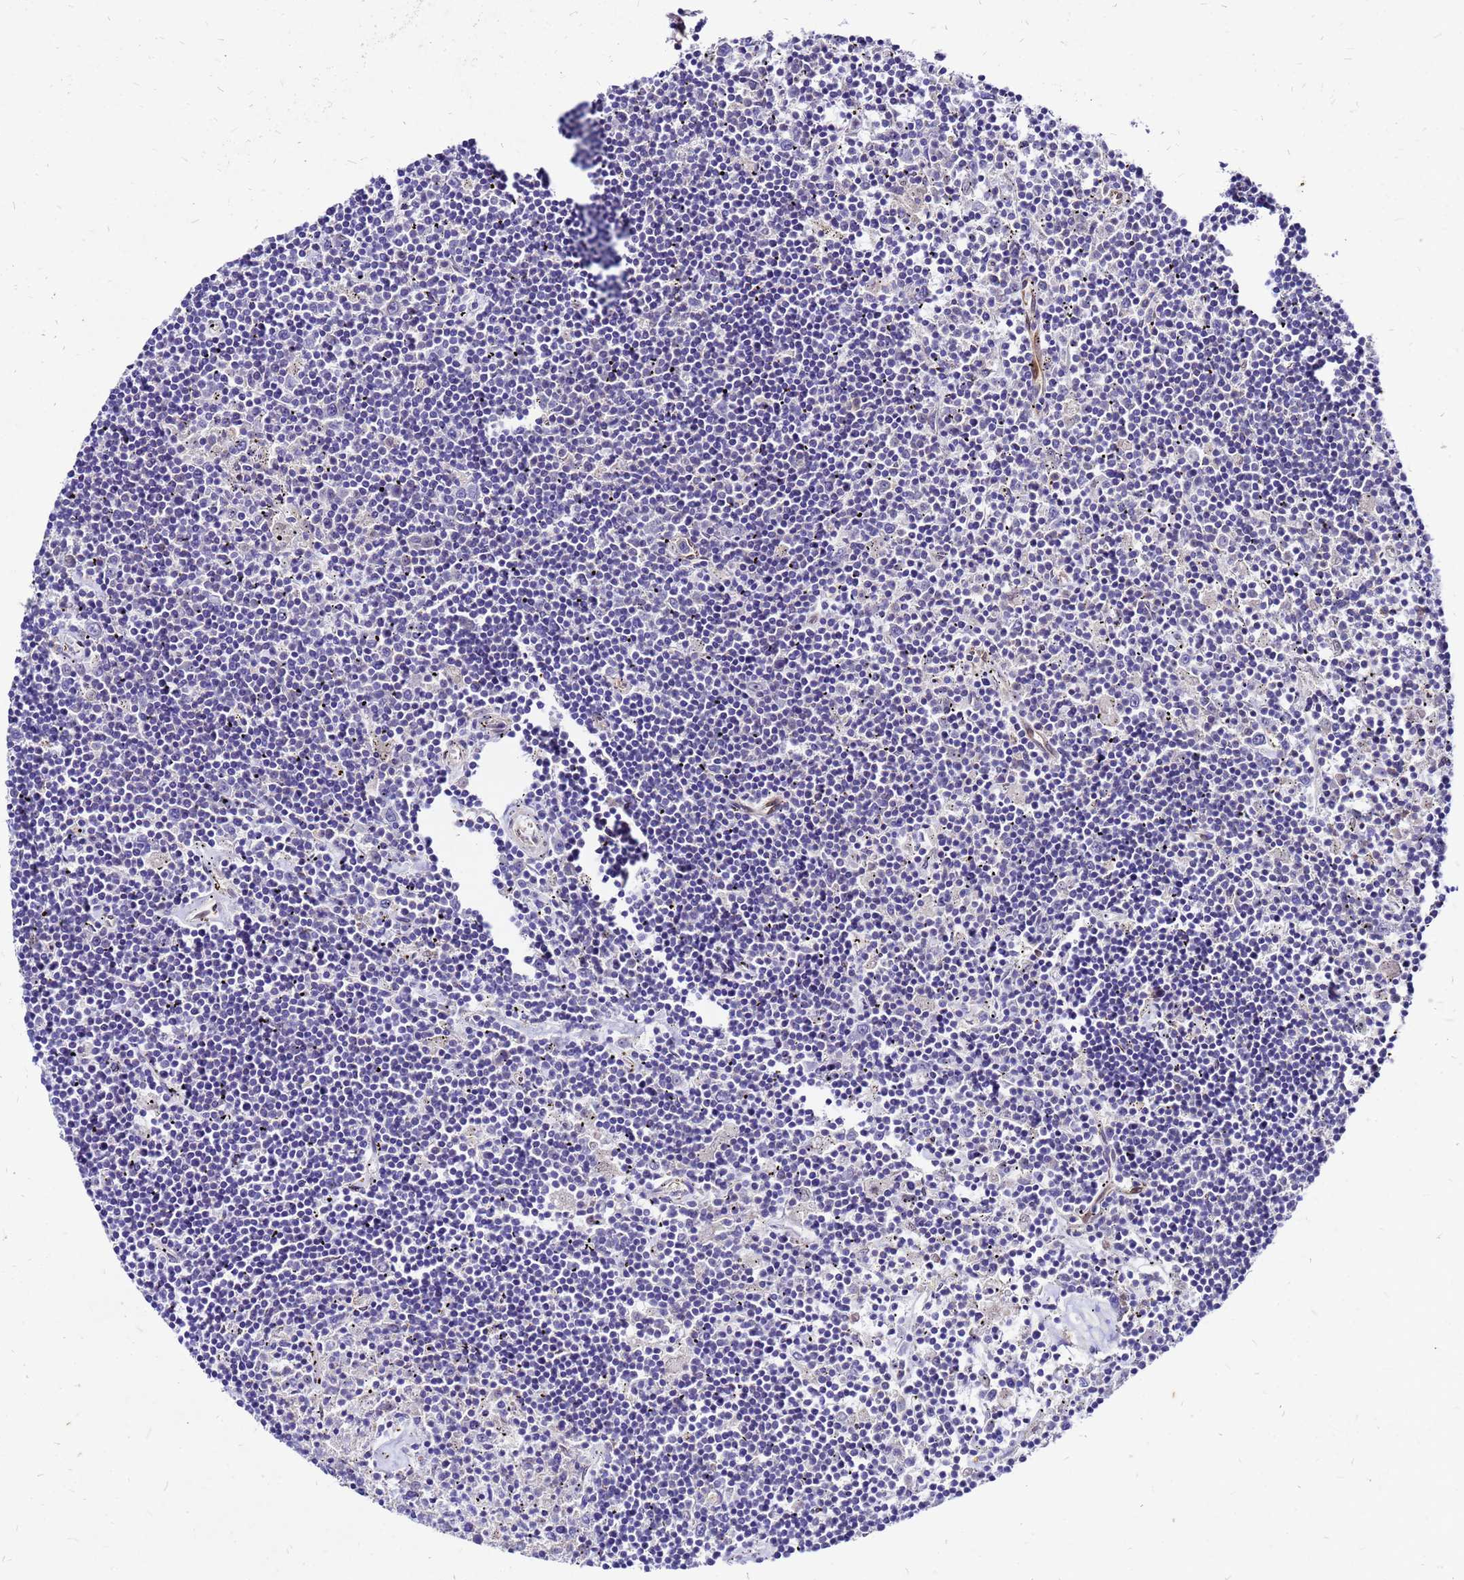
{"staining": {"intensity": "negative", "quantity": "none", "location": "none"}, "tissue": "lymphoma", "cell_type": "Tumor cells", "image_type": "cancer", "snomed": [{"axis": "morphology", "description": "Malignant lymphoma, non-Hodgkin's type, Low grade"}, {"axis": "topography", "description": "Spleen"}], "caption": "IHC of lymphoma demonstrates no staining in tumor cells.", "gene": "DUSP23", "patient": {"sex": "male", "age": 76}}